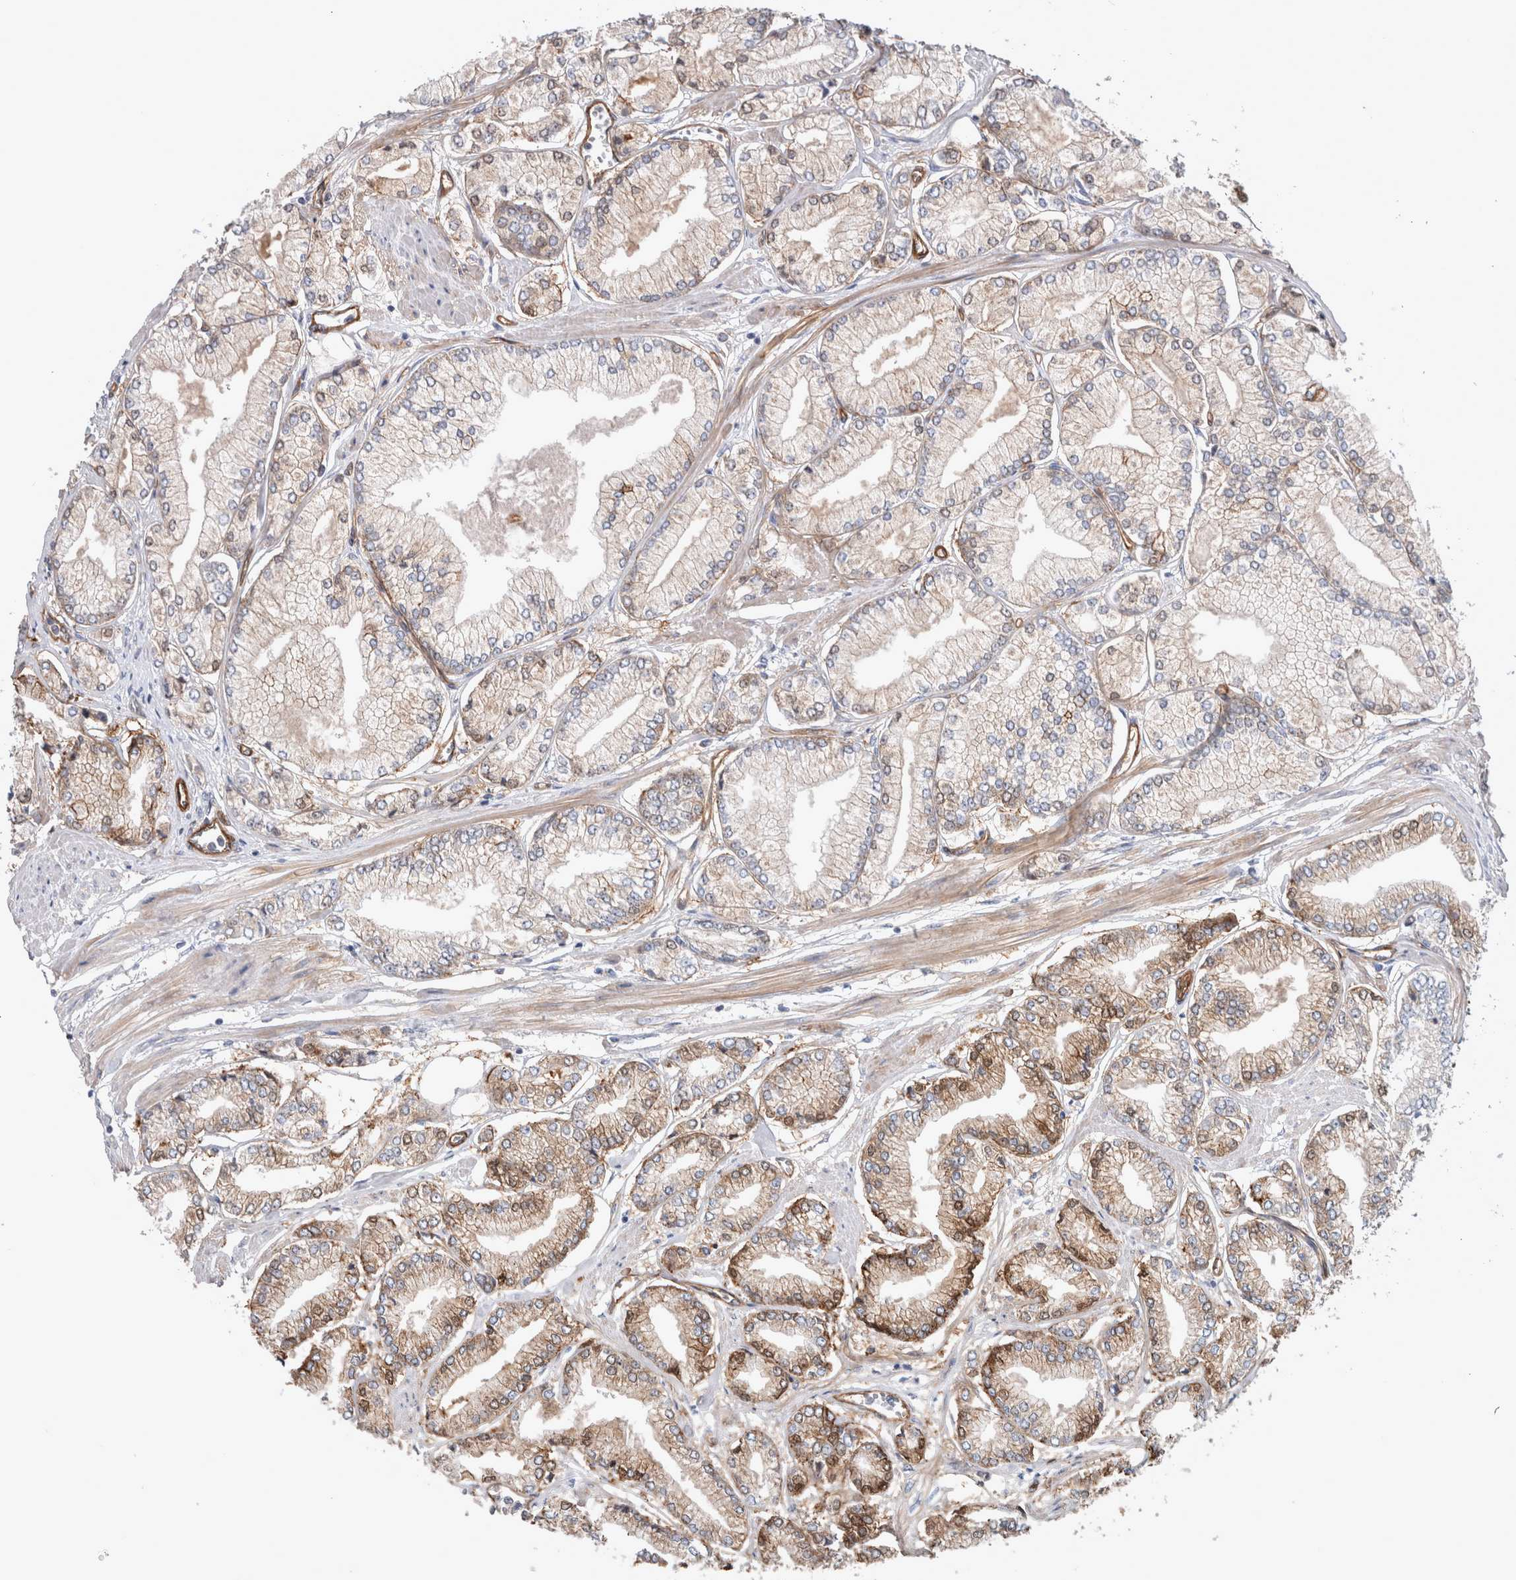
{"staining": {"intensity": "moderate", "quantity": "<25%", "location": "cytoplasmic/membranous"}, "tissue": "prostate cancer", "cell_type": "Tumor cells", "image_type": "cancer", "snomed": [{"axis": "morphology", "description": "Adenocarcinoma, Low grade"}, {"axis": "topography", "description": "Prostate"}], "caption": "Immunohistochemical staining of human prostate adenocarcinoma (low-grade) demonstrates low levels of moderate cytoplasmic/membranous protein staining in about <25% of tumor cells.", "gene": "BCAM", "patient": {"sex": "male", "age": 52}}